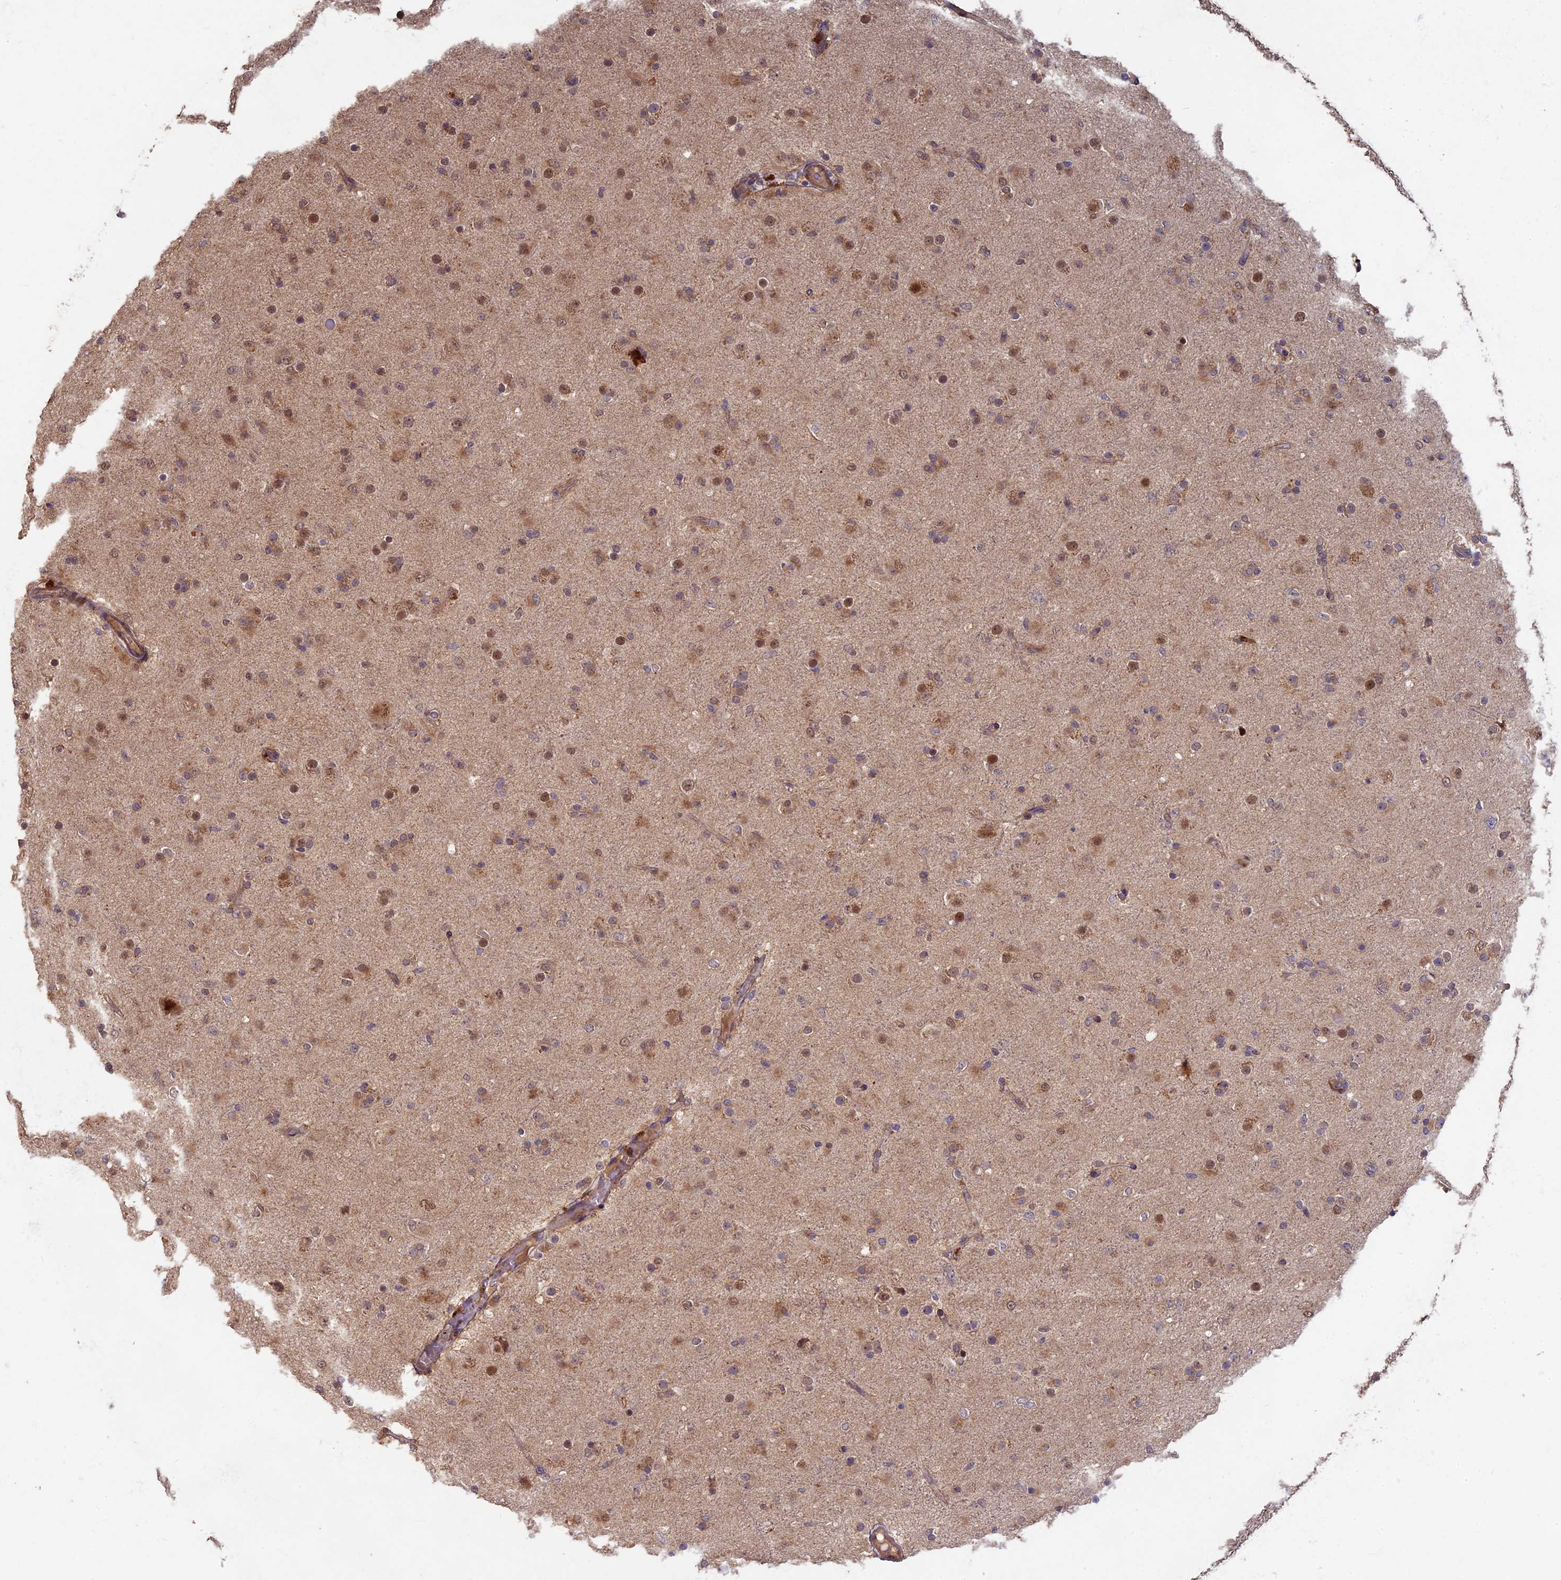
{"staining": {"intensity": "moderate", "quantity": "<25%", "location": "nuclear"}, "tissue": "glioma", "cell_type": "Tumor cells", "image_type": "cancer", "snomed": [{"axis": "morphology", "description": "Glioma, malignant, Low grade"}, {"axis": "topography", "description": "Brain"}], "caption": "This is a histology image of IHC staining of glioma, which shows moderate staining in the nuclear of tumor cells.", "gene": "RSPH3", "patient": {"sex": "male", "age": 65}}